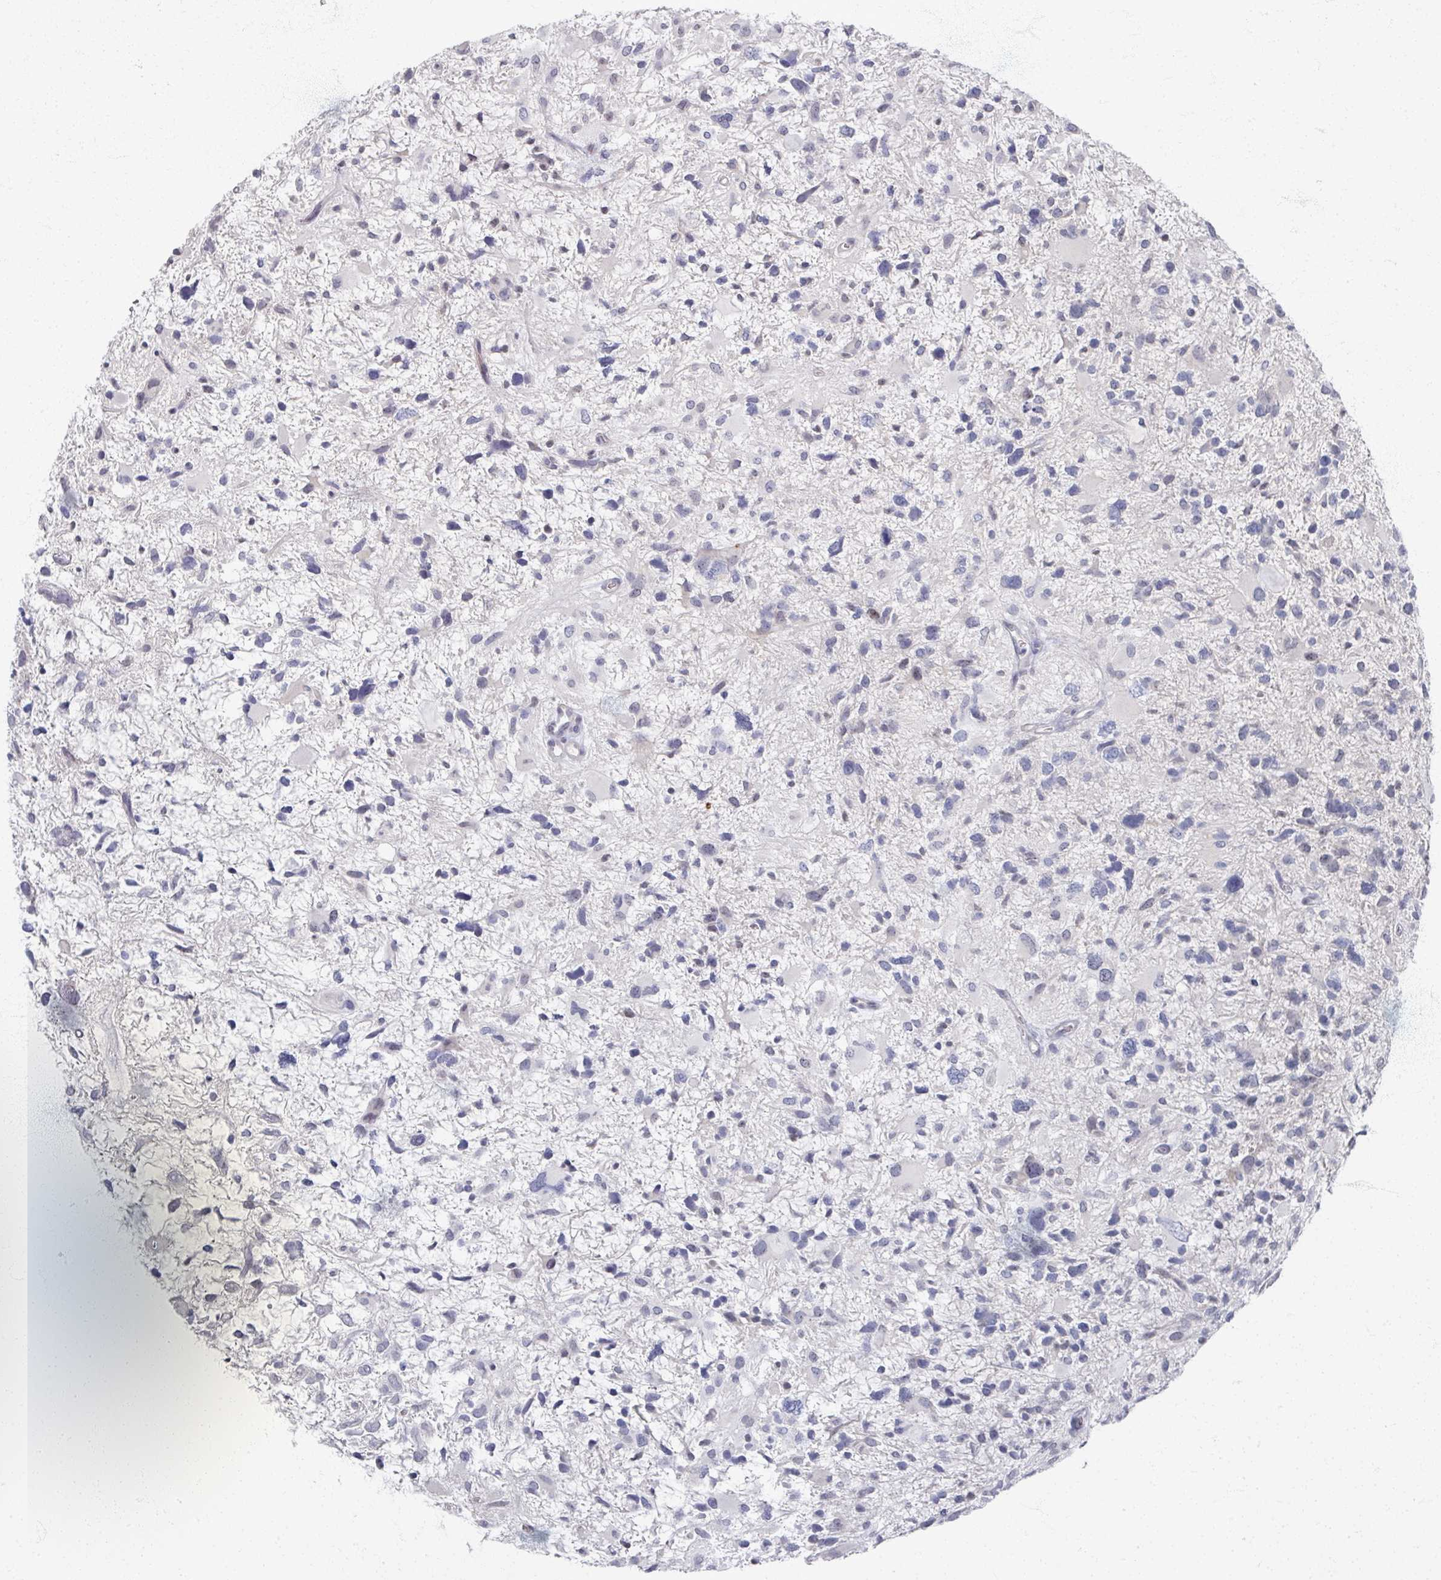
{"staining": {"intensity": "negative", "quantity": "none", "location": "none"}, "tissue": "glioma", "cell_type": "Tumor cells", "image_type": "cancer", "snomed": [{"axis": "morphology", "description": "Glioma, malignant, High grade"}, {"axis": "topography", "description": "Brain"}], "caption": "Immunohistochemistry (IHC) photomicrograph of neoplastic tissue: human high-grade glioma (malignant) stained with DAB (3,3'-diaminobenzidine) displays no significant protein positivity in tumor cells.", "gene": "TTYH3", "patient": {"sex": "female", "age": 11}}